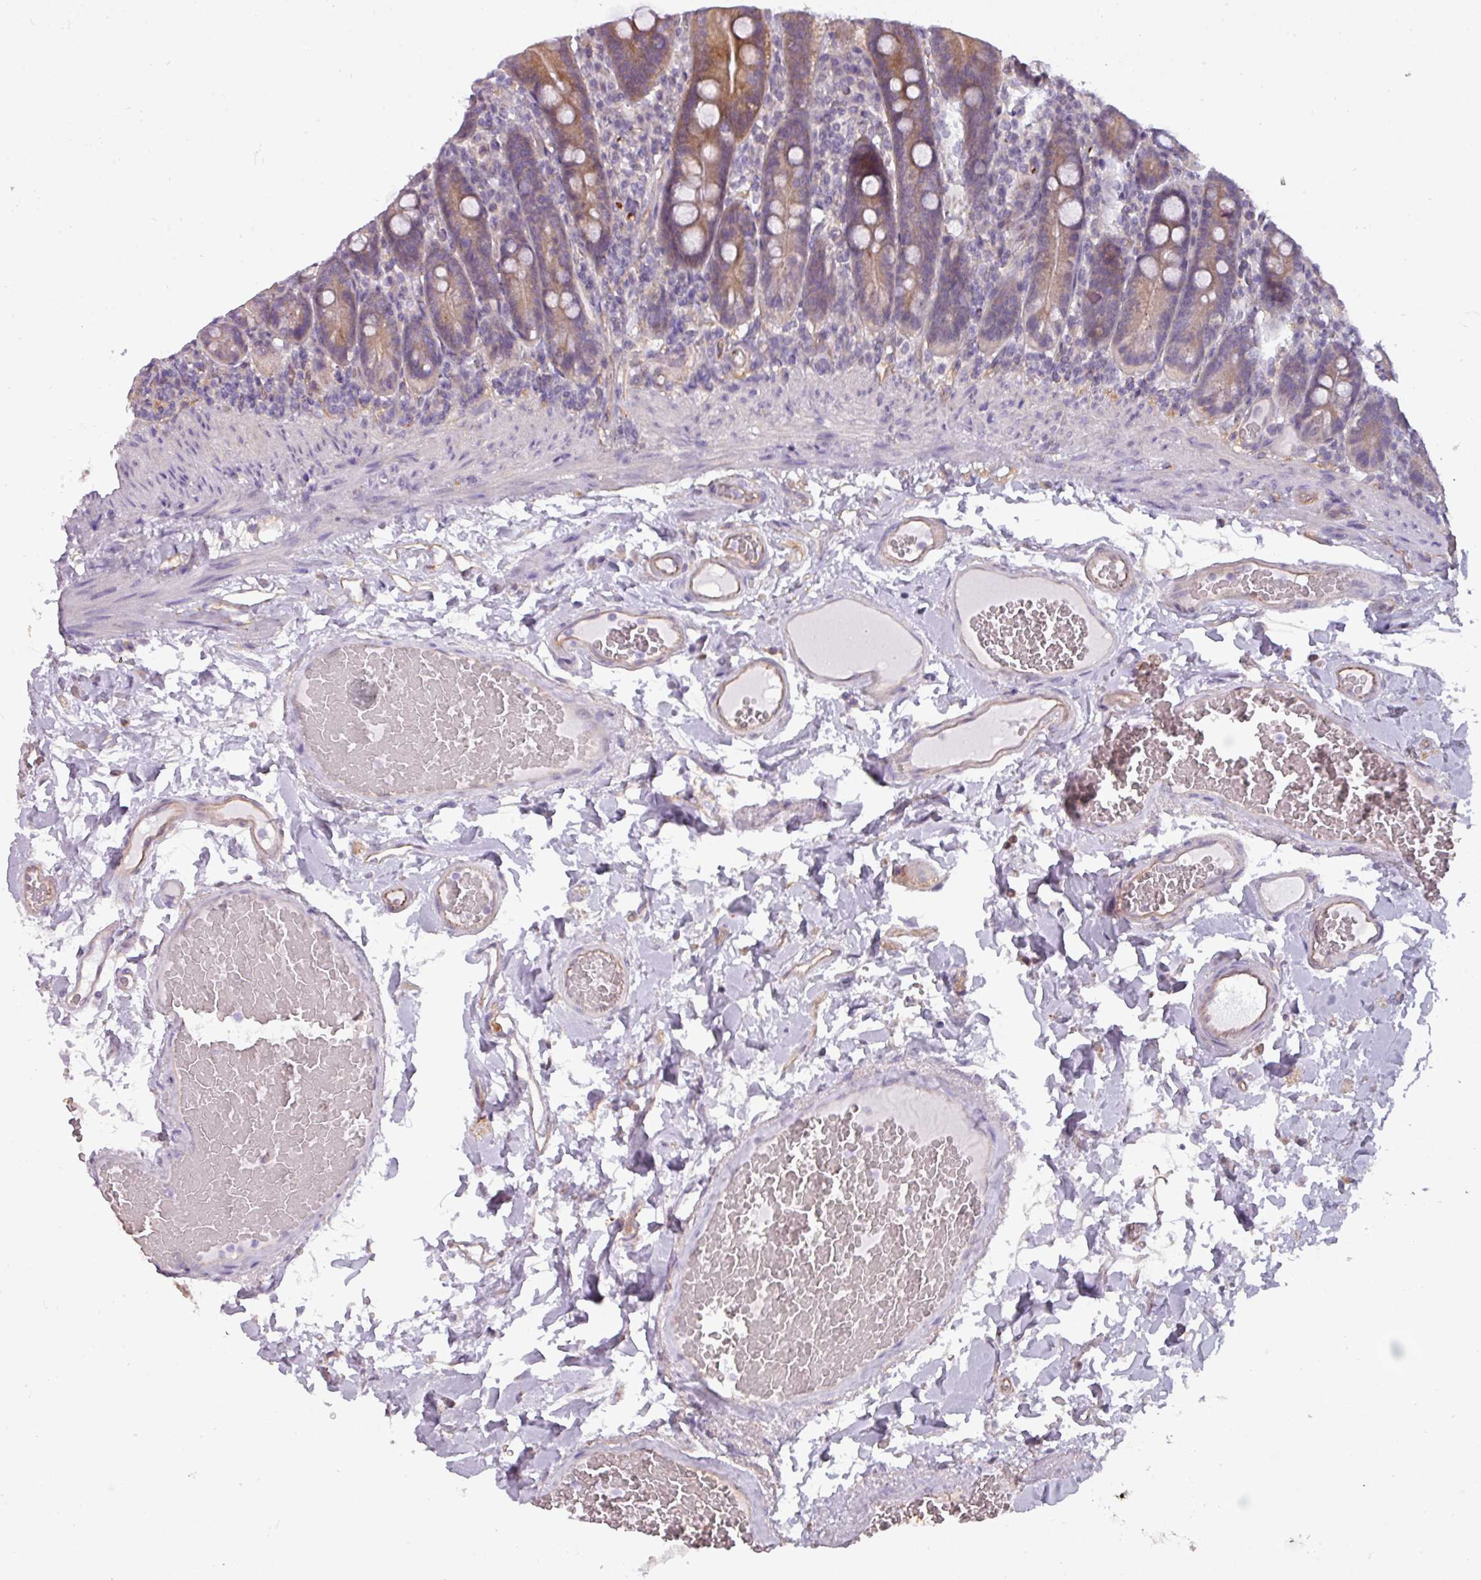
{"staining": {"intensity": "moderate", "quantity": "25%-75%", "location": "cytoplasmic/membranous"}, "tissue": "duodenum", "cell_type": "Glandular cells", "image_type": "normal", "snomed": [{"axis": "morphology", "description": "Normal tissue, NOS"}, {"axis": "topography", "description": "Duodenum"}], "caption": "IHC (DAB) staining of normal human duodenum demonstrates moderate cytoplasmic/membranous protein positivity in approximately 25%-75% of glandular cells.", "gene": "BUD23", "patient": {"sex": "female", "age": 62}}